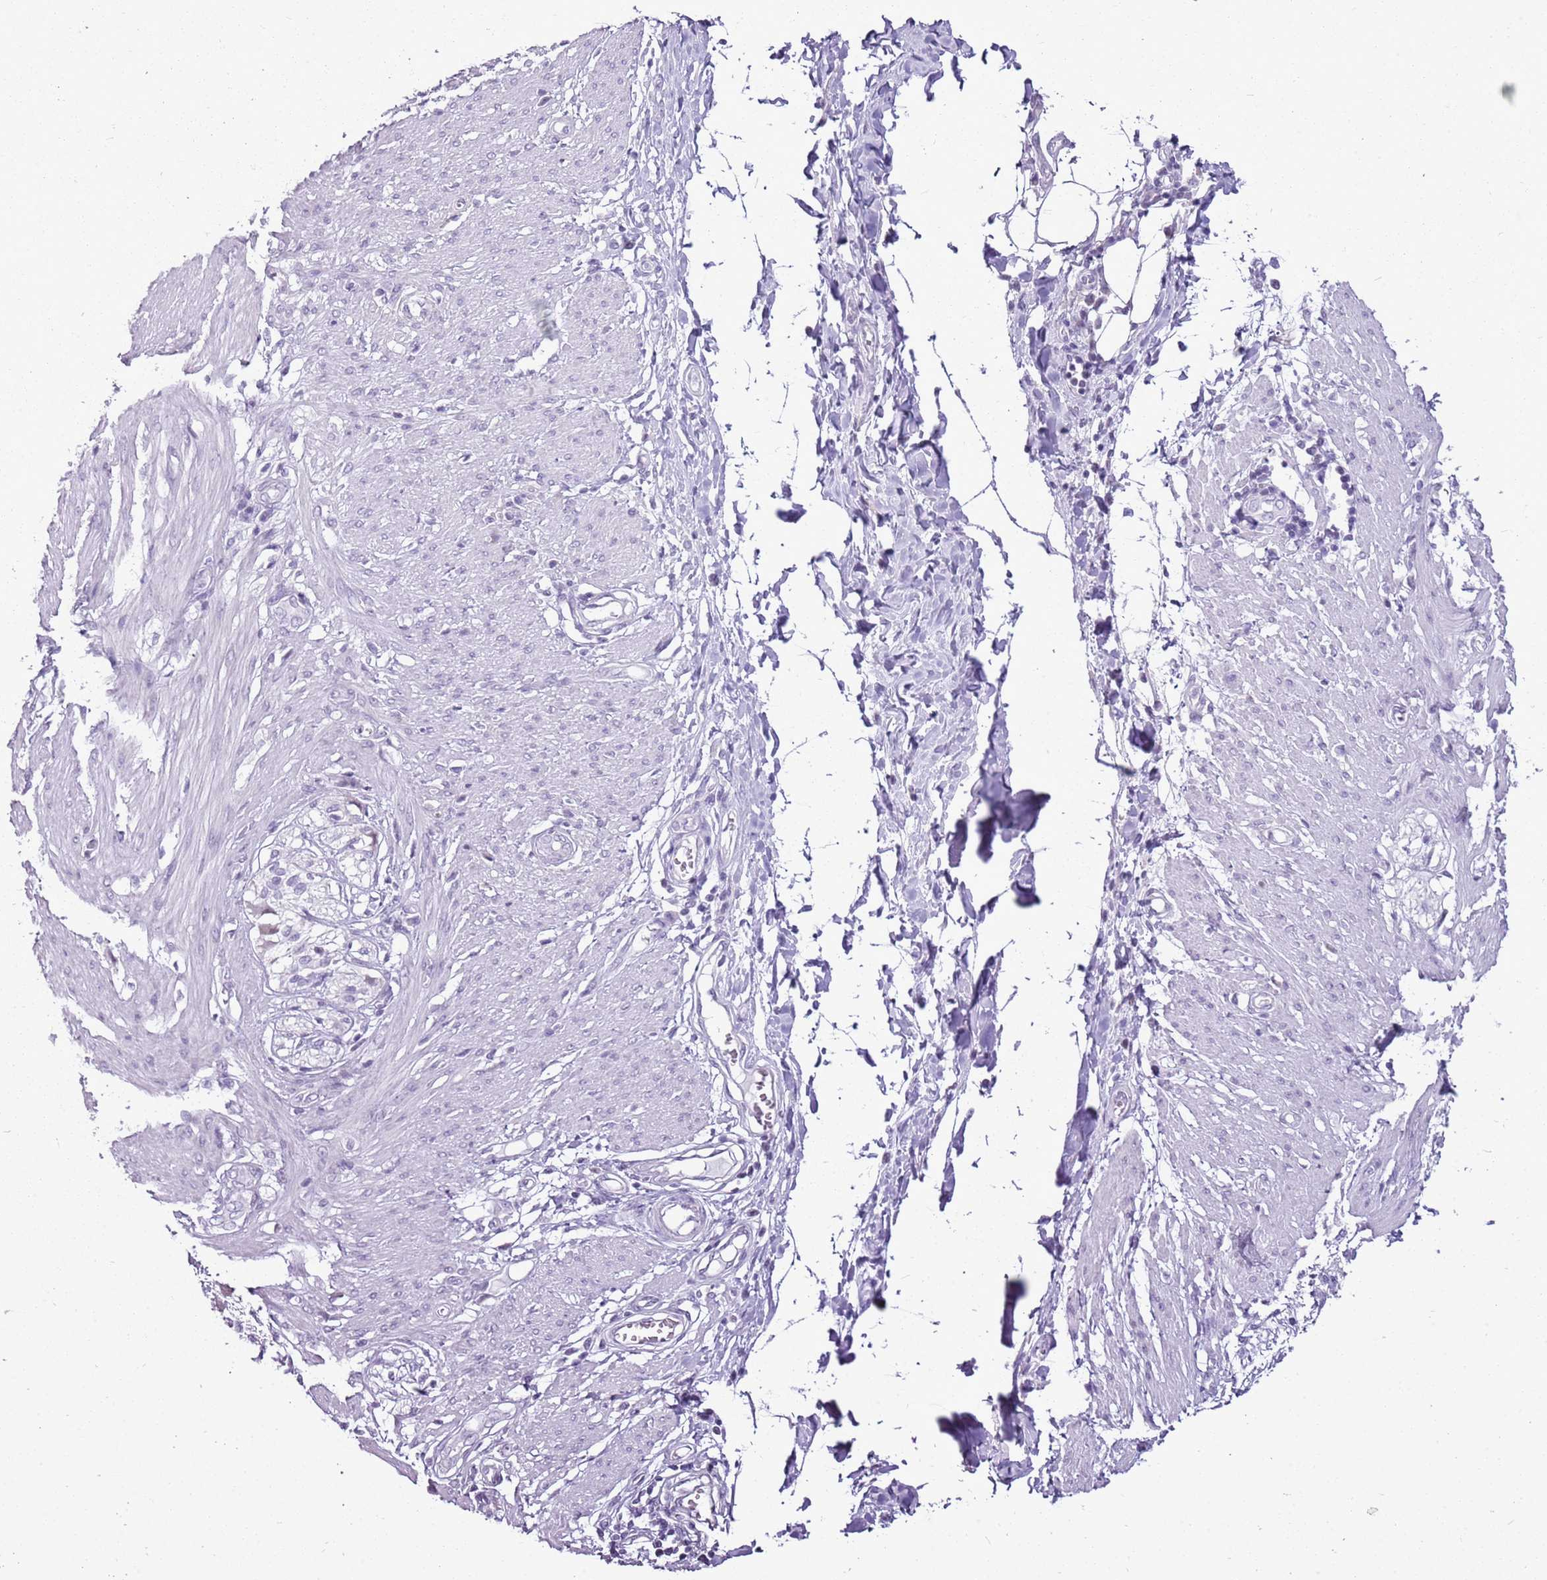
{"staining": {"intensity": "negative", "quantity": "none", "location": "none"}, "tissue": "smooth muscle", "cell_type": "Smooth muscle cells", "image_type": "normal", "snomed": [{"axis": "morphology", "description": "Normal tissue, NOS"}, {"axis": "morphology", "description": "Adenocarcinoma, NOS"}, {"axis": "topography", "description": "Colon"}, {"axis": "topography", "description": "Peripheral nerve tissue"}], "caption": "This histopathology image is of unremarkable smooth muscle stained with immunohistochemistry to label a protein in brown with the nuclei are counter-stained blue. There is no expression in smooth muscle cells. (Stains: DAB IHC with hematoxylin counter stain, Microscopy: brightfield microscopy at high magnification).", "gene": "RPL3L", "patient": {"sex": "male", "age": 14}}